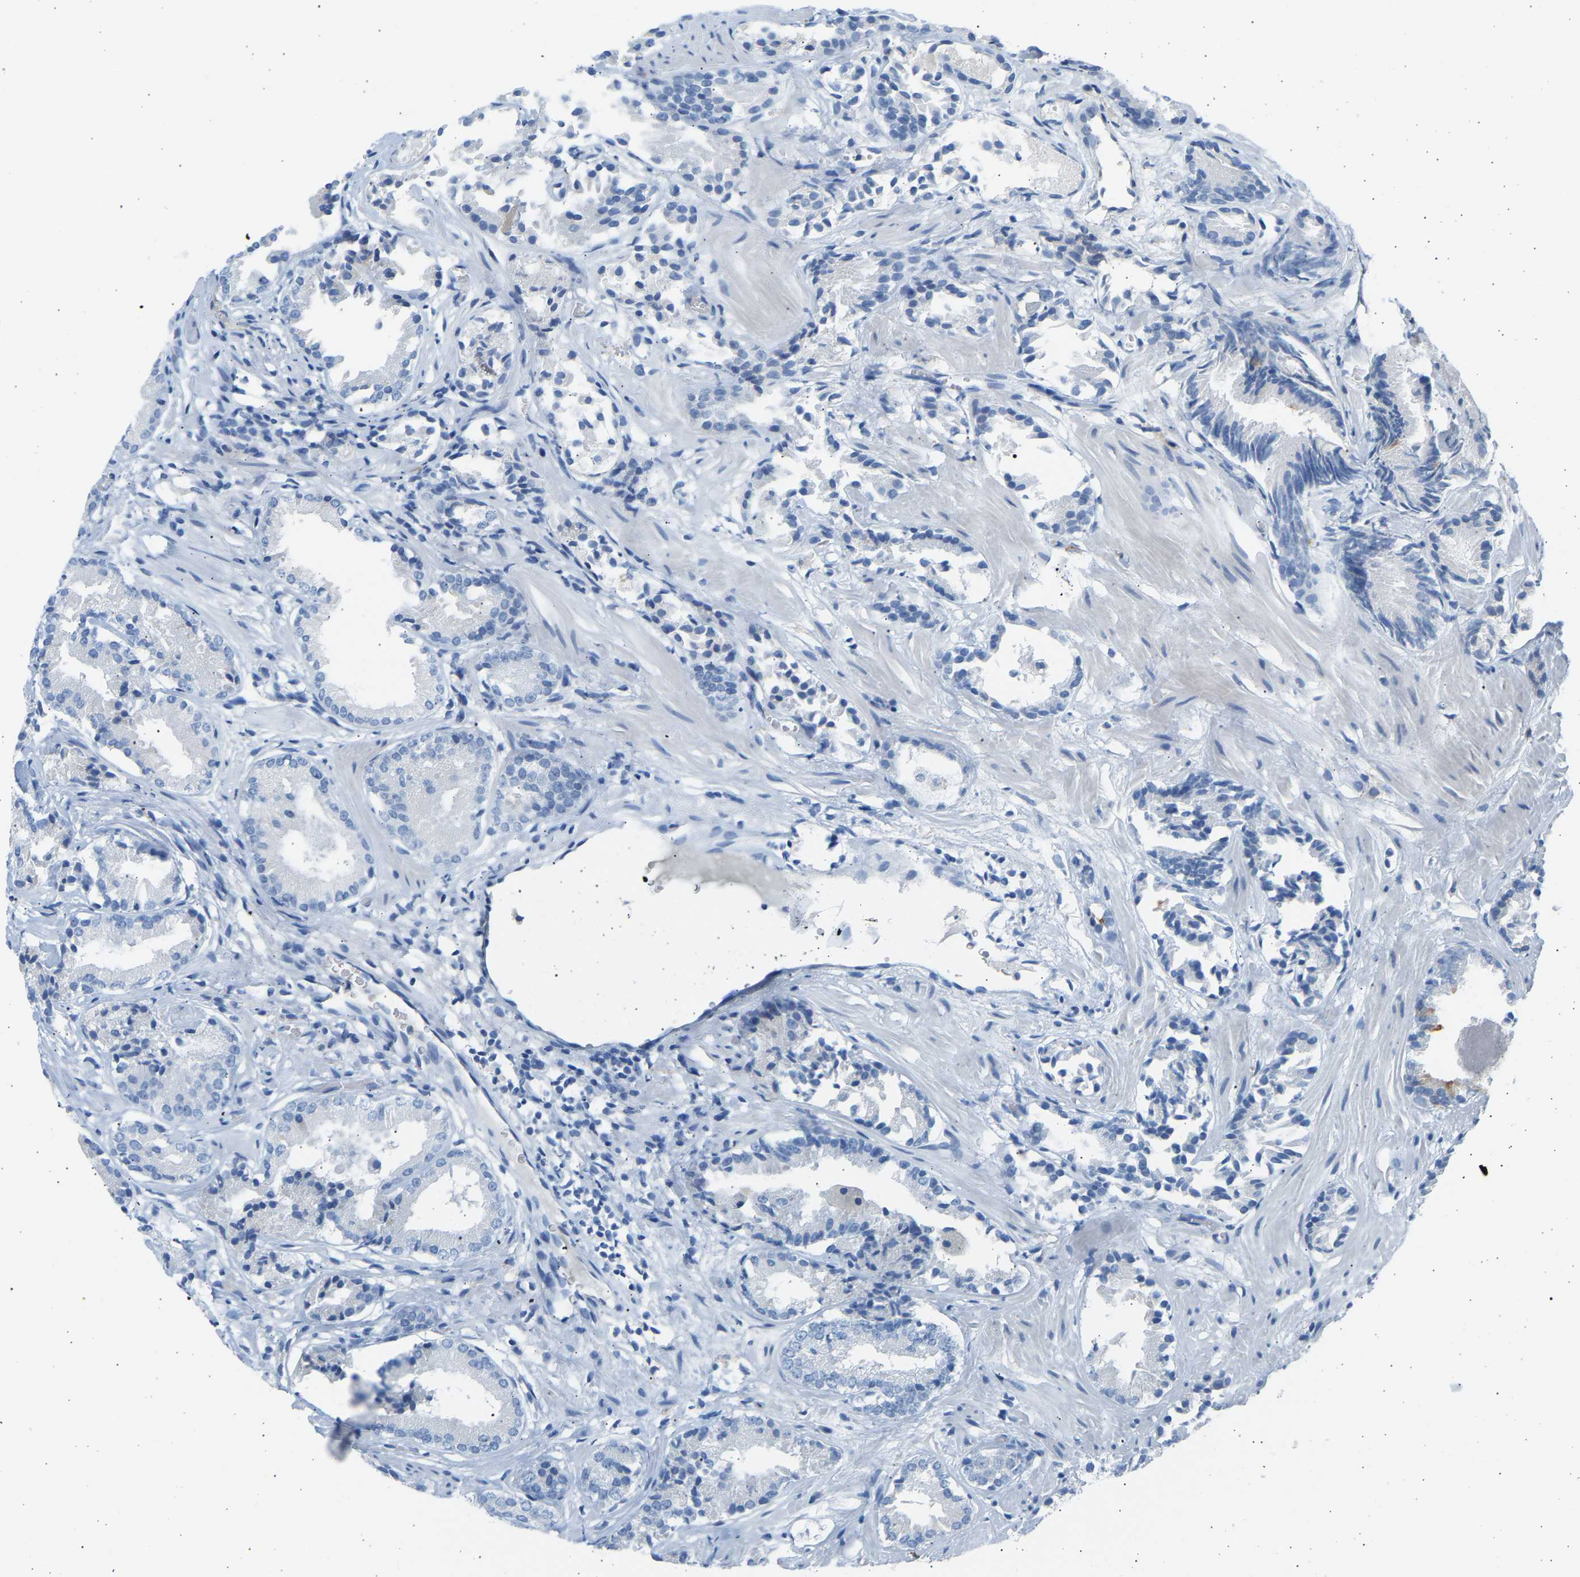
{"staining": {"intensity": "negative", "quantity": "none", "location": "none"}, "tissue": "prostate cancer", "cell_type": "Tumor cells", "image_type": "cancer", "snomed": [{"axis": "morphology", "description": "Adenocarcinoma, Low grade"}, {"axis": "topography", "description": "Prostate"}], "caption": "Prostate cancer (adenocarcinoma (low-grade)) was stained to show a protein in brown. There is no significant expression in tumor cells.", "gene": "GNAS", "patient": {"sex": "male", "age": 51}}